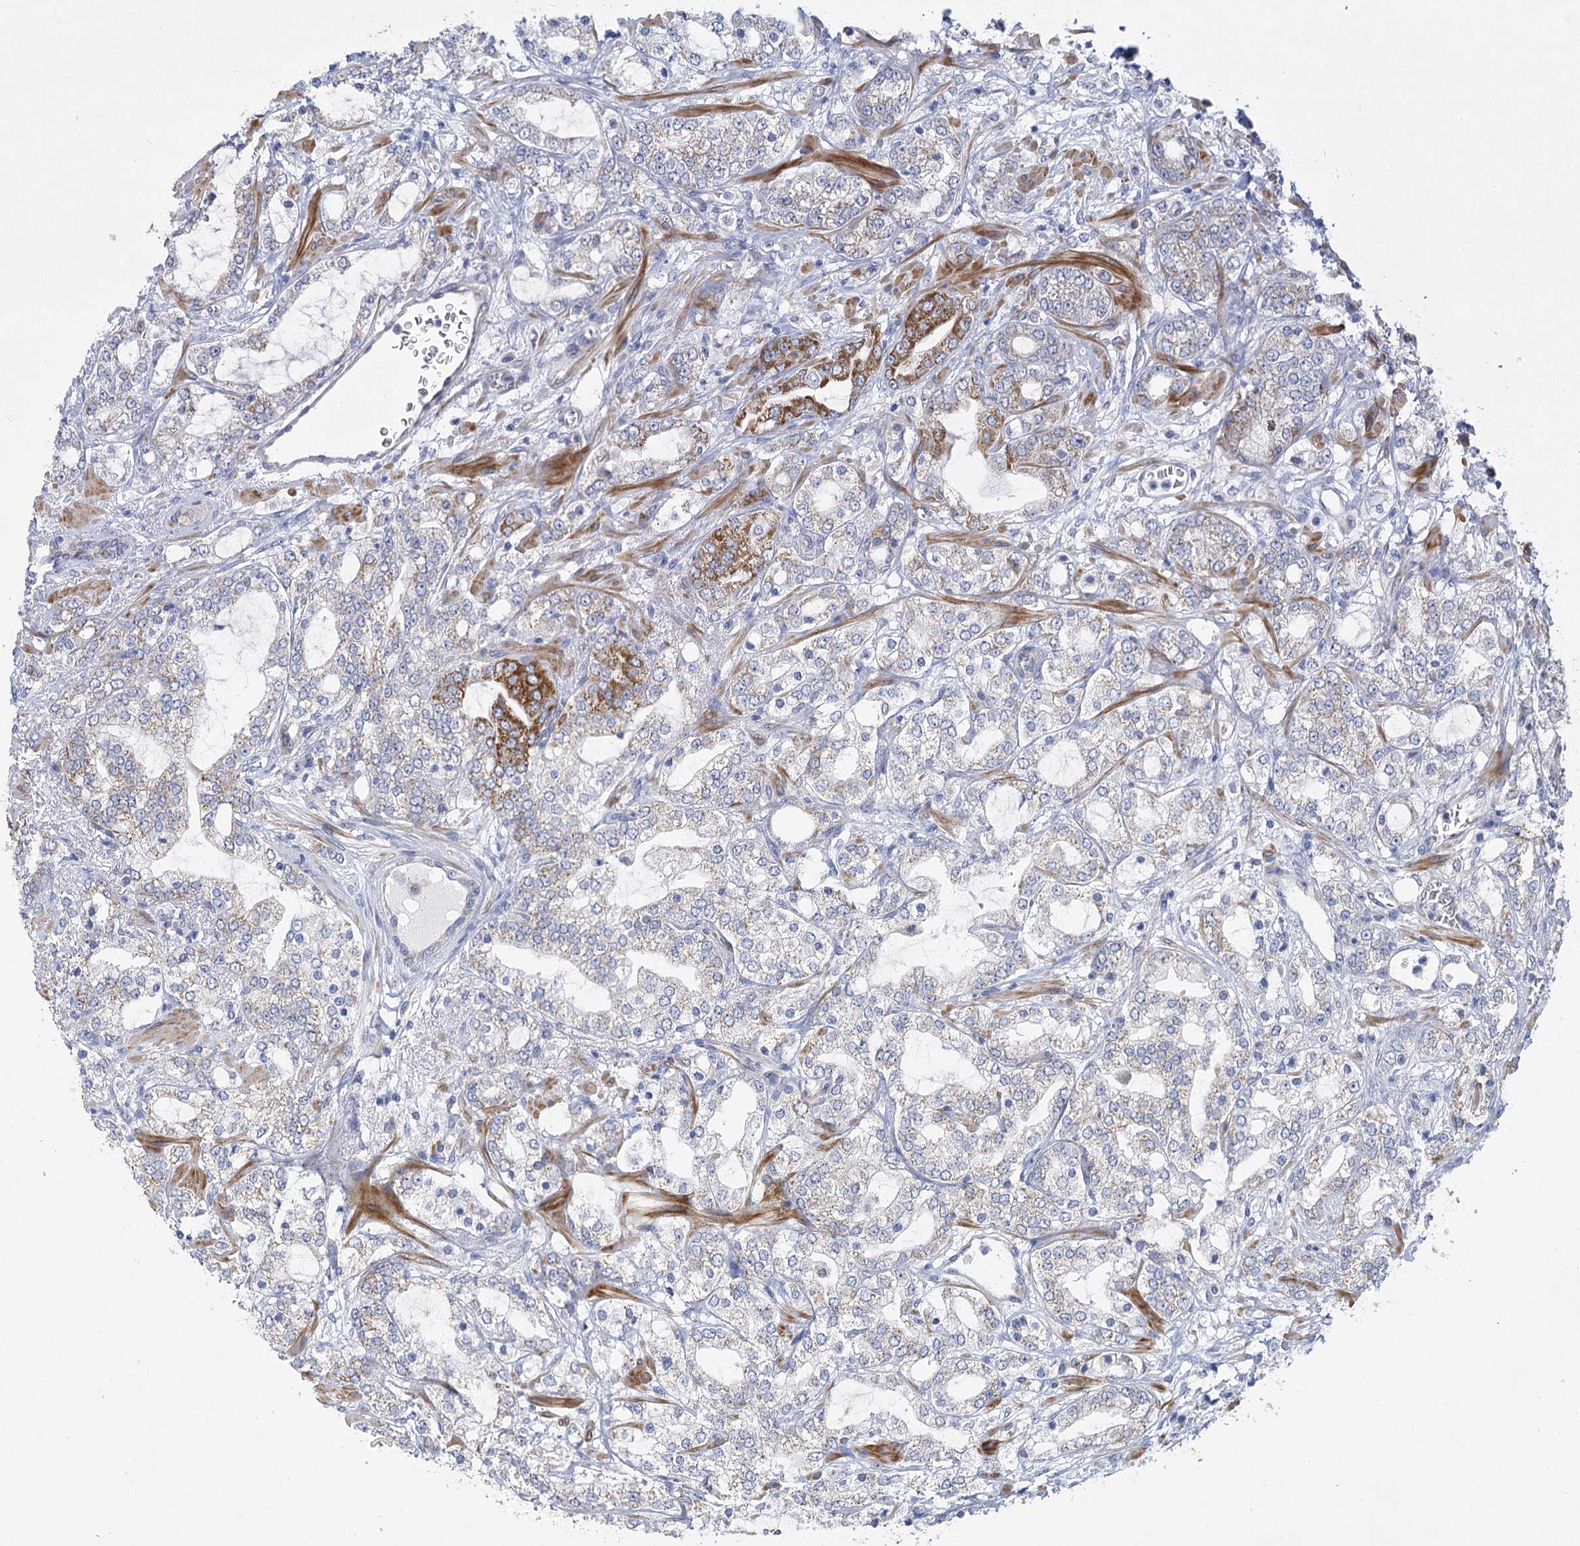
{"staining": {"intensity": "moderate", "quantity": "25%-75%", "location": "cytoplasmic/membranous"}, "tissue": "prostate cancer", "cell_type": "Tumor cells", "image_type": "cancer", "snomed": [{"axis": "morphology", "description": "Adenocarcinoma, High grade"}, {"axis": "topography", "description": "Prostate"}], "caption": "IHC staining of prostate cancer (high-grade adenocarcinoma), which displays medium levels of moderate cytoplasmic/membranous expression in about 25%-75% of tumor cells indicating moderate cytoplasmic/membranous protein expression. The staining was performed using DAB (3,3'-diaminobenzidine) (brown) for protein detection and nuclei were counterstained in hematoxylin (blue).", "gene": "DHTKD1", "patient": {"sex": "male", "age": 64}}